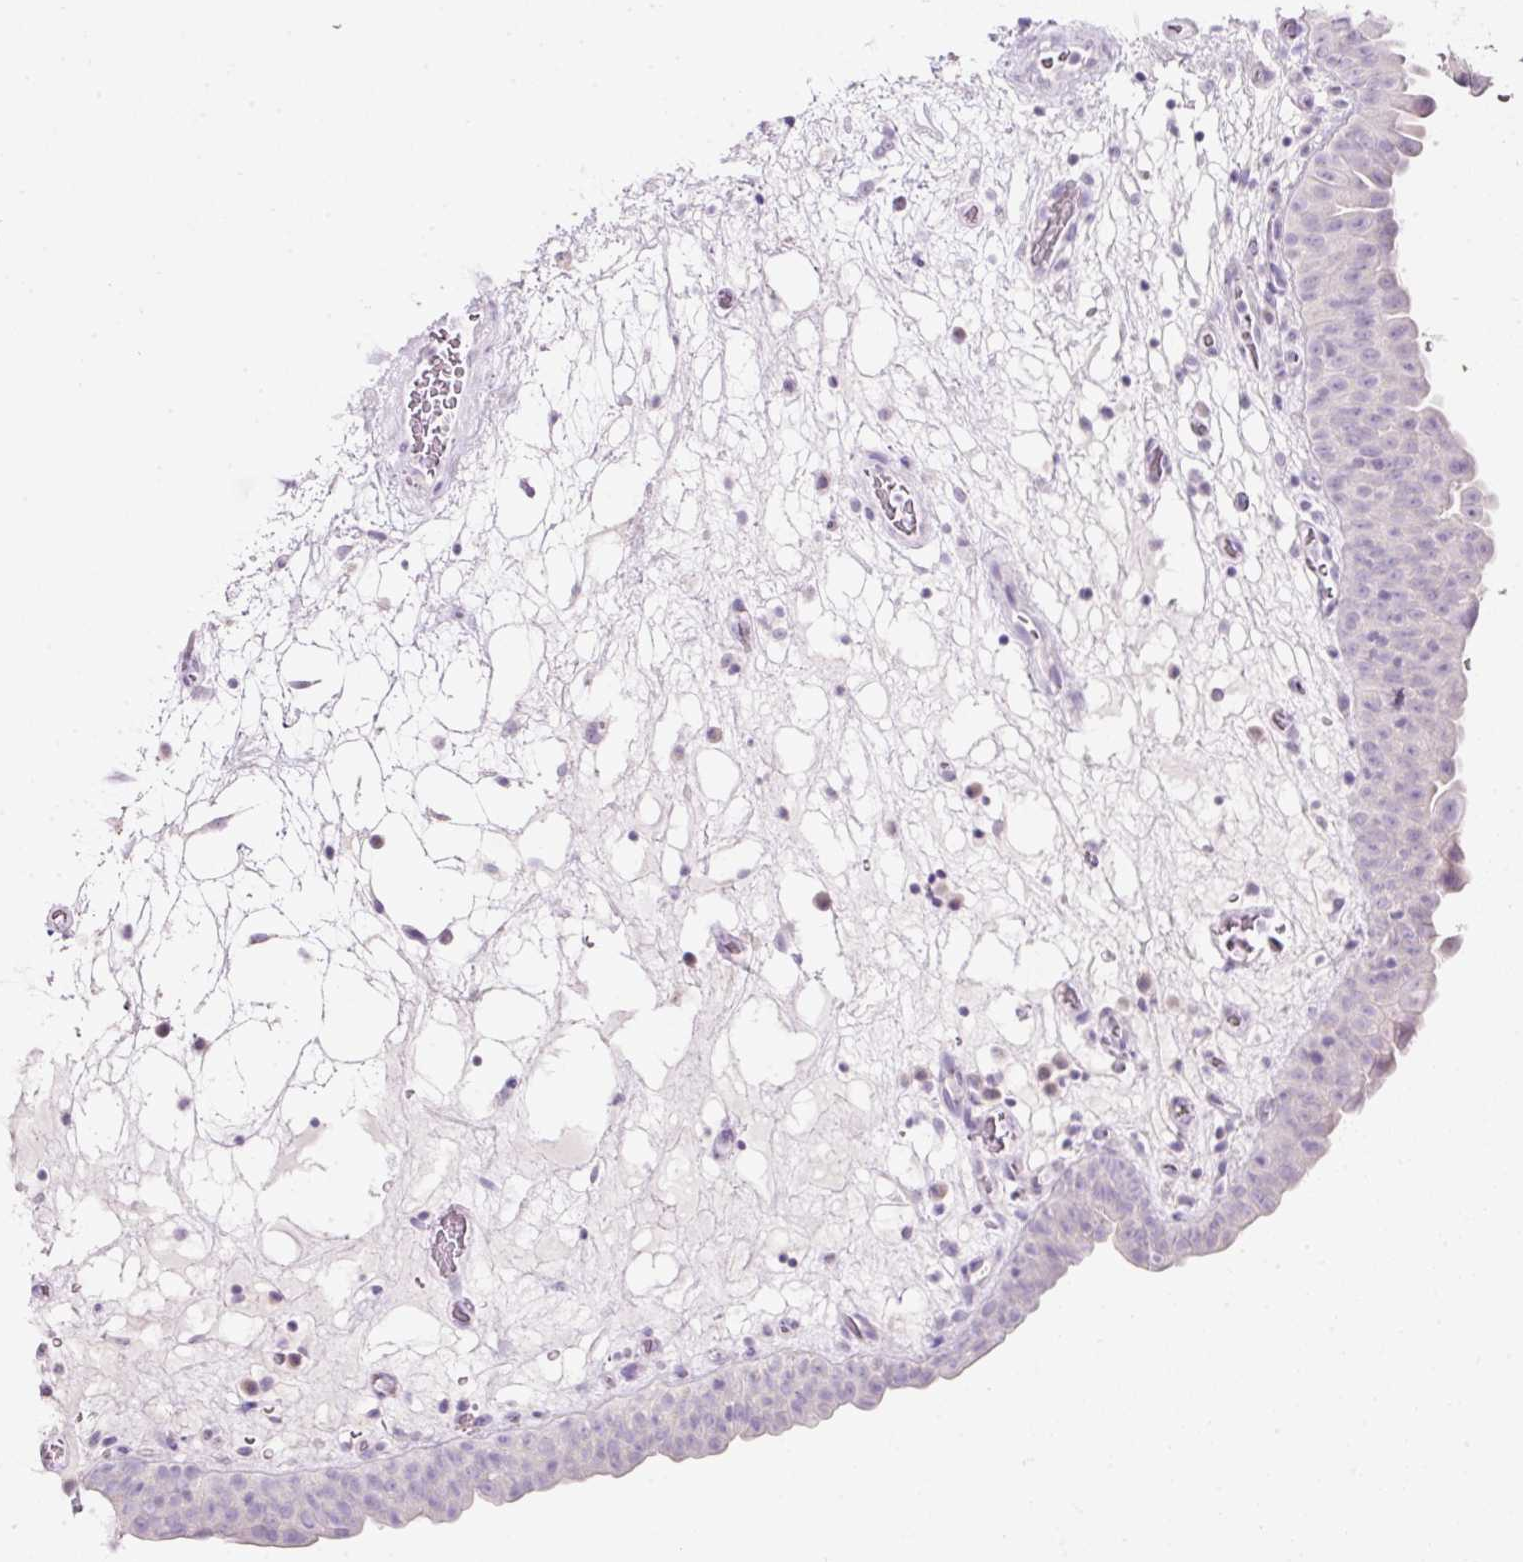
{"staining": {"intensity": "negative", "quantity": "none", "location": "none"}, "tissue": "urinary bladder", "cell_type": "Urothelial cells", "image_type": "normal", "snomed": [{"axis": "morphology", "description": "Normal tissue, NOS"}, {"axis": "topography", "description": "Urinary bladder"}], "caption": "Urinary bladder was stained to show a protein in brown. There is no significant positivity in urothelial cells. (DAB (3,3'-diaminobenzidine) IHC with hematoxylin counter stain).", "gene": "SLC2A2", "patient": {"sex": "male", "age": 71}}